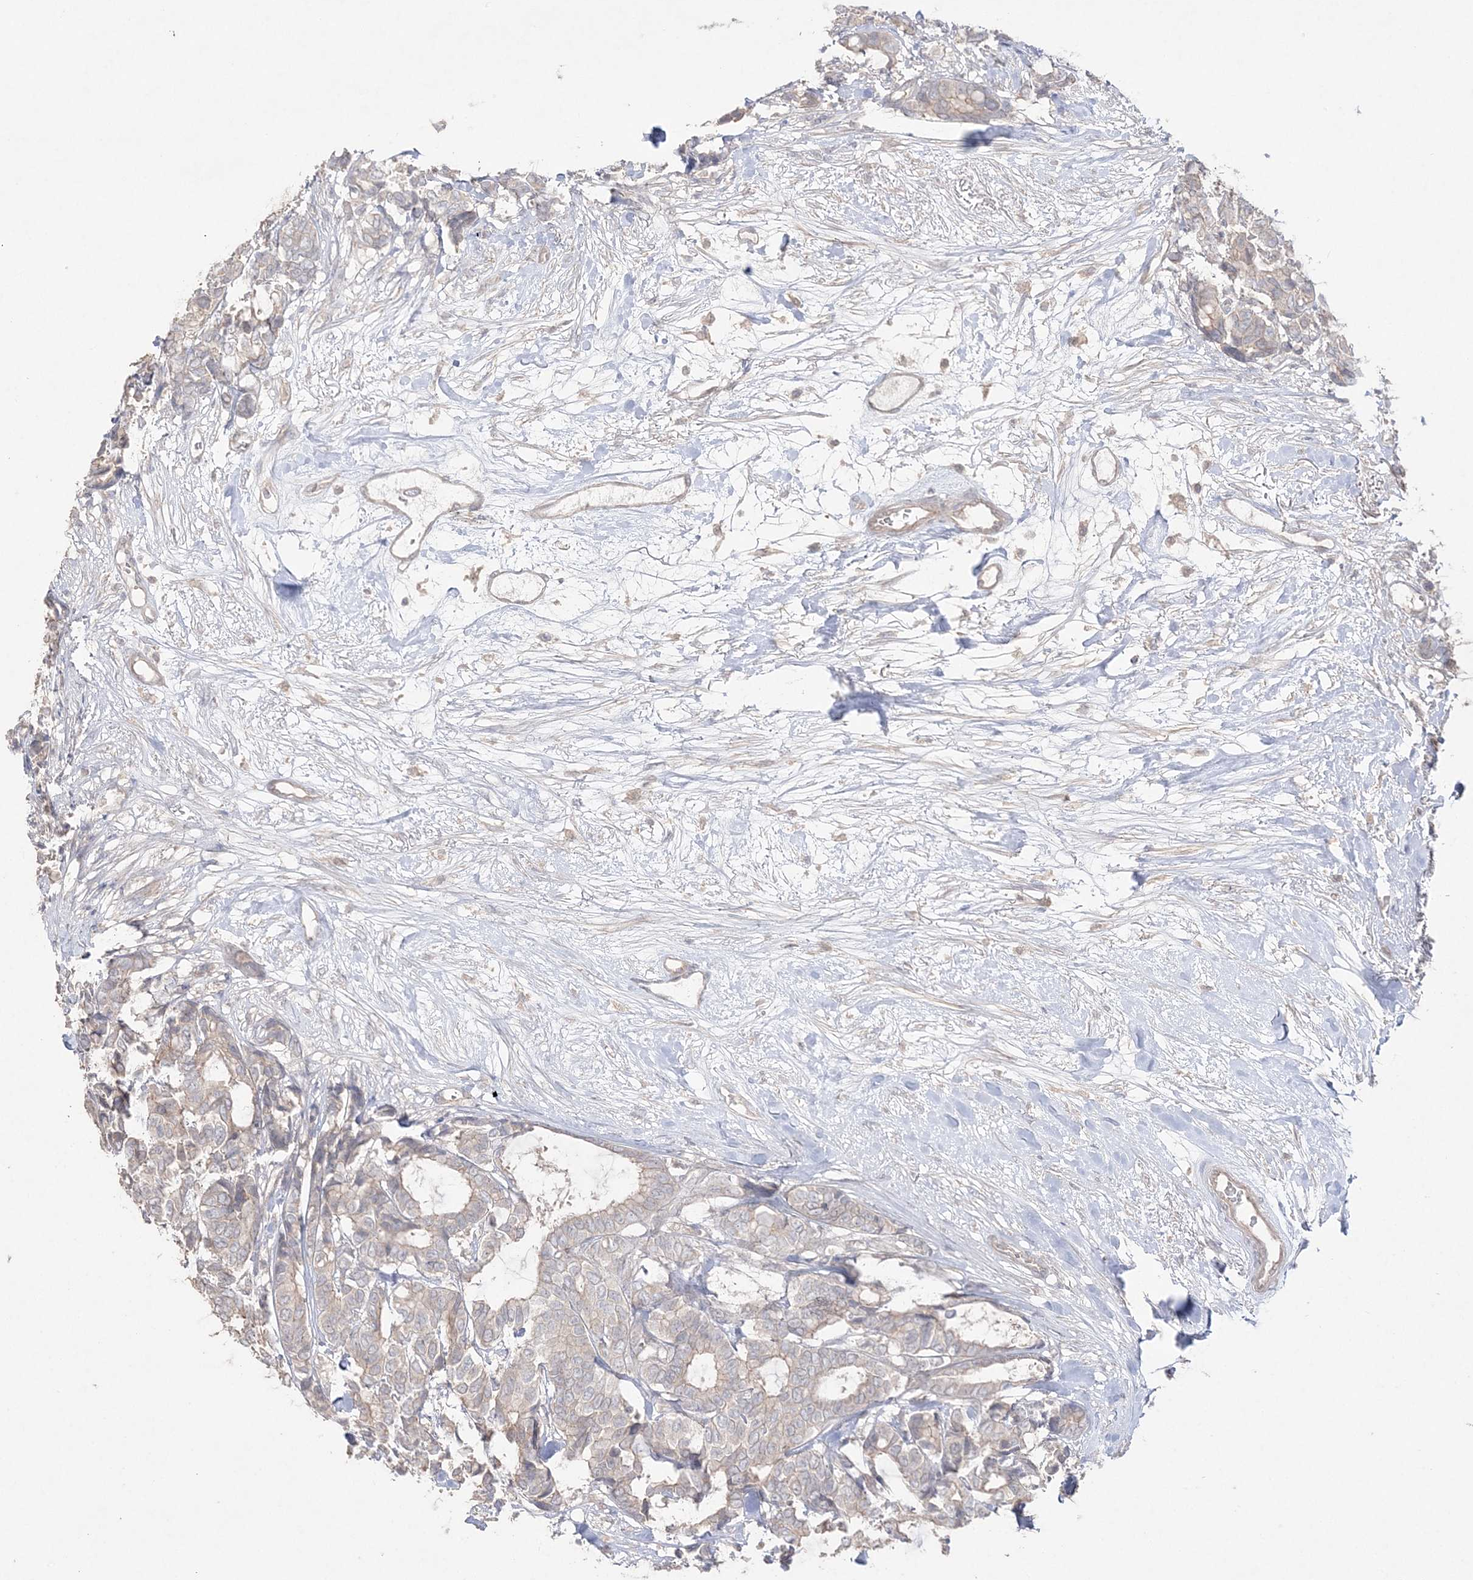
{"staining": {"intensity": "negative", "quantity": "none", "location": "none"}, "tissue": "breast cancer", "cell_type": "Tumor cells", "image_type": "cancer", "snomed": [{"axis": "morphology", "description": "Duct carcinoma"}, {"axis": "topography", "description": "Breast"}], "caption": "Immunohistochemistry (IHC) image of breast cancer (intraductal carcinoma) stained for a protein (brown), which exhibits no positivity in tumor cells. (Brightfield microscopy of DAB immunohistochemistry (IHC) at high magnification).", "gene": "SH3BP4", "patient": {"sex": "female", "age": 87}}